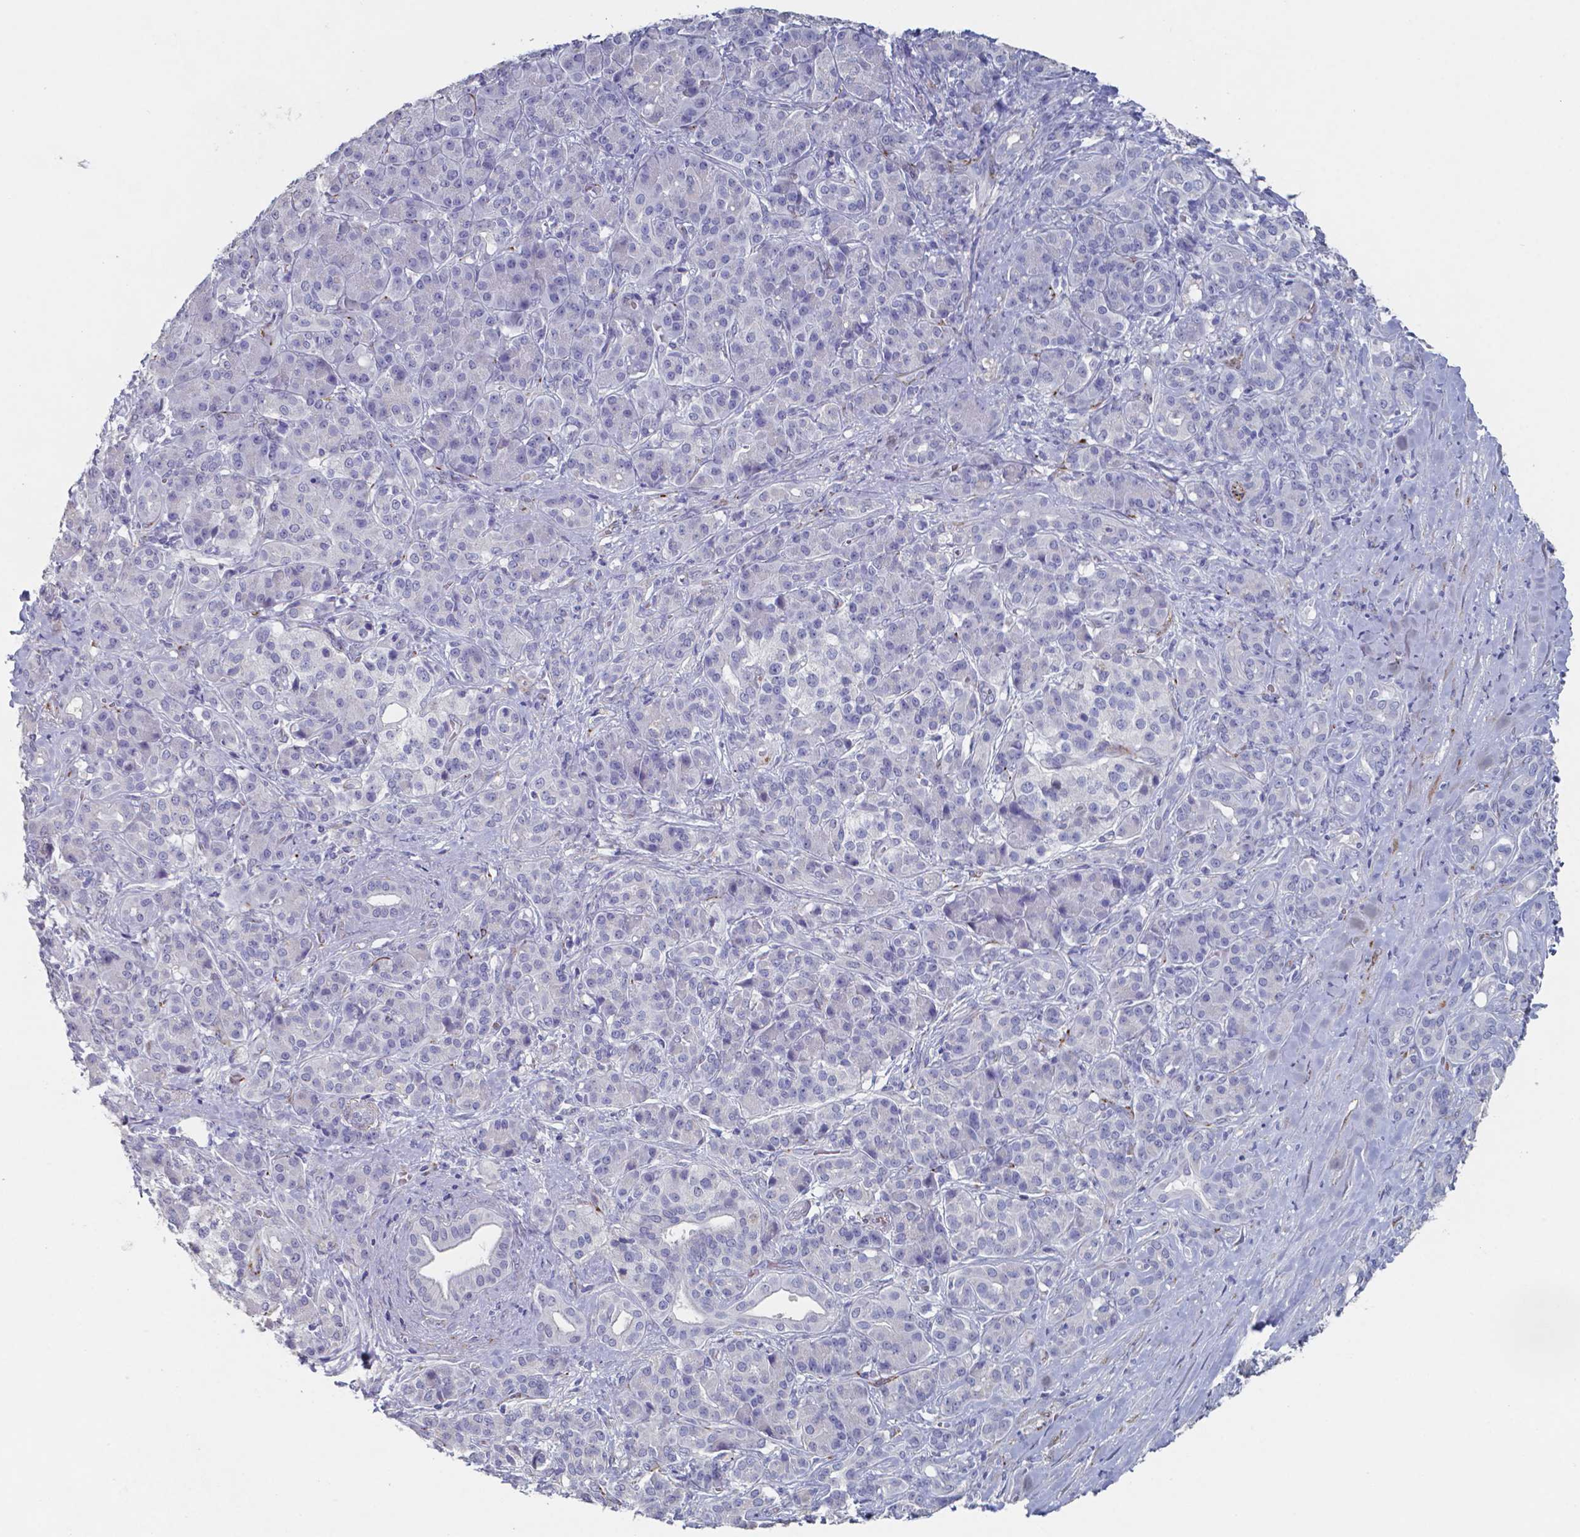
{"staining": {"intensity": "negative", "quantity": "none", "location": "none"}, "tissue": "pancreatic cancer", "cell_type": "Tumor cells", "image_type": "cancer", "snomed": [{"axis": "morphology", "description": "Normal tissue, NOS"}, {"axis": "morphology", "description": "Inflammation, NOS"}, {"axis": "morphology", "description": "Adenocarcinoma, NOS"}, {"axis": "topography", "description": "Pancreas"}], "caption": "Pancreatic adenocarcinoma was stained to show a protein in brown. There is no significant staining in tumor cells.", "gene": "PLA2R1", "patient": {"sex": "male", "age": 57}}